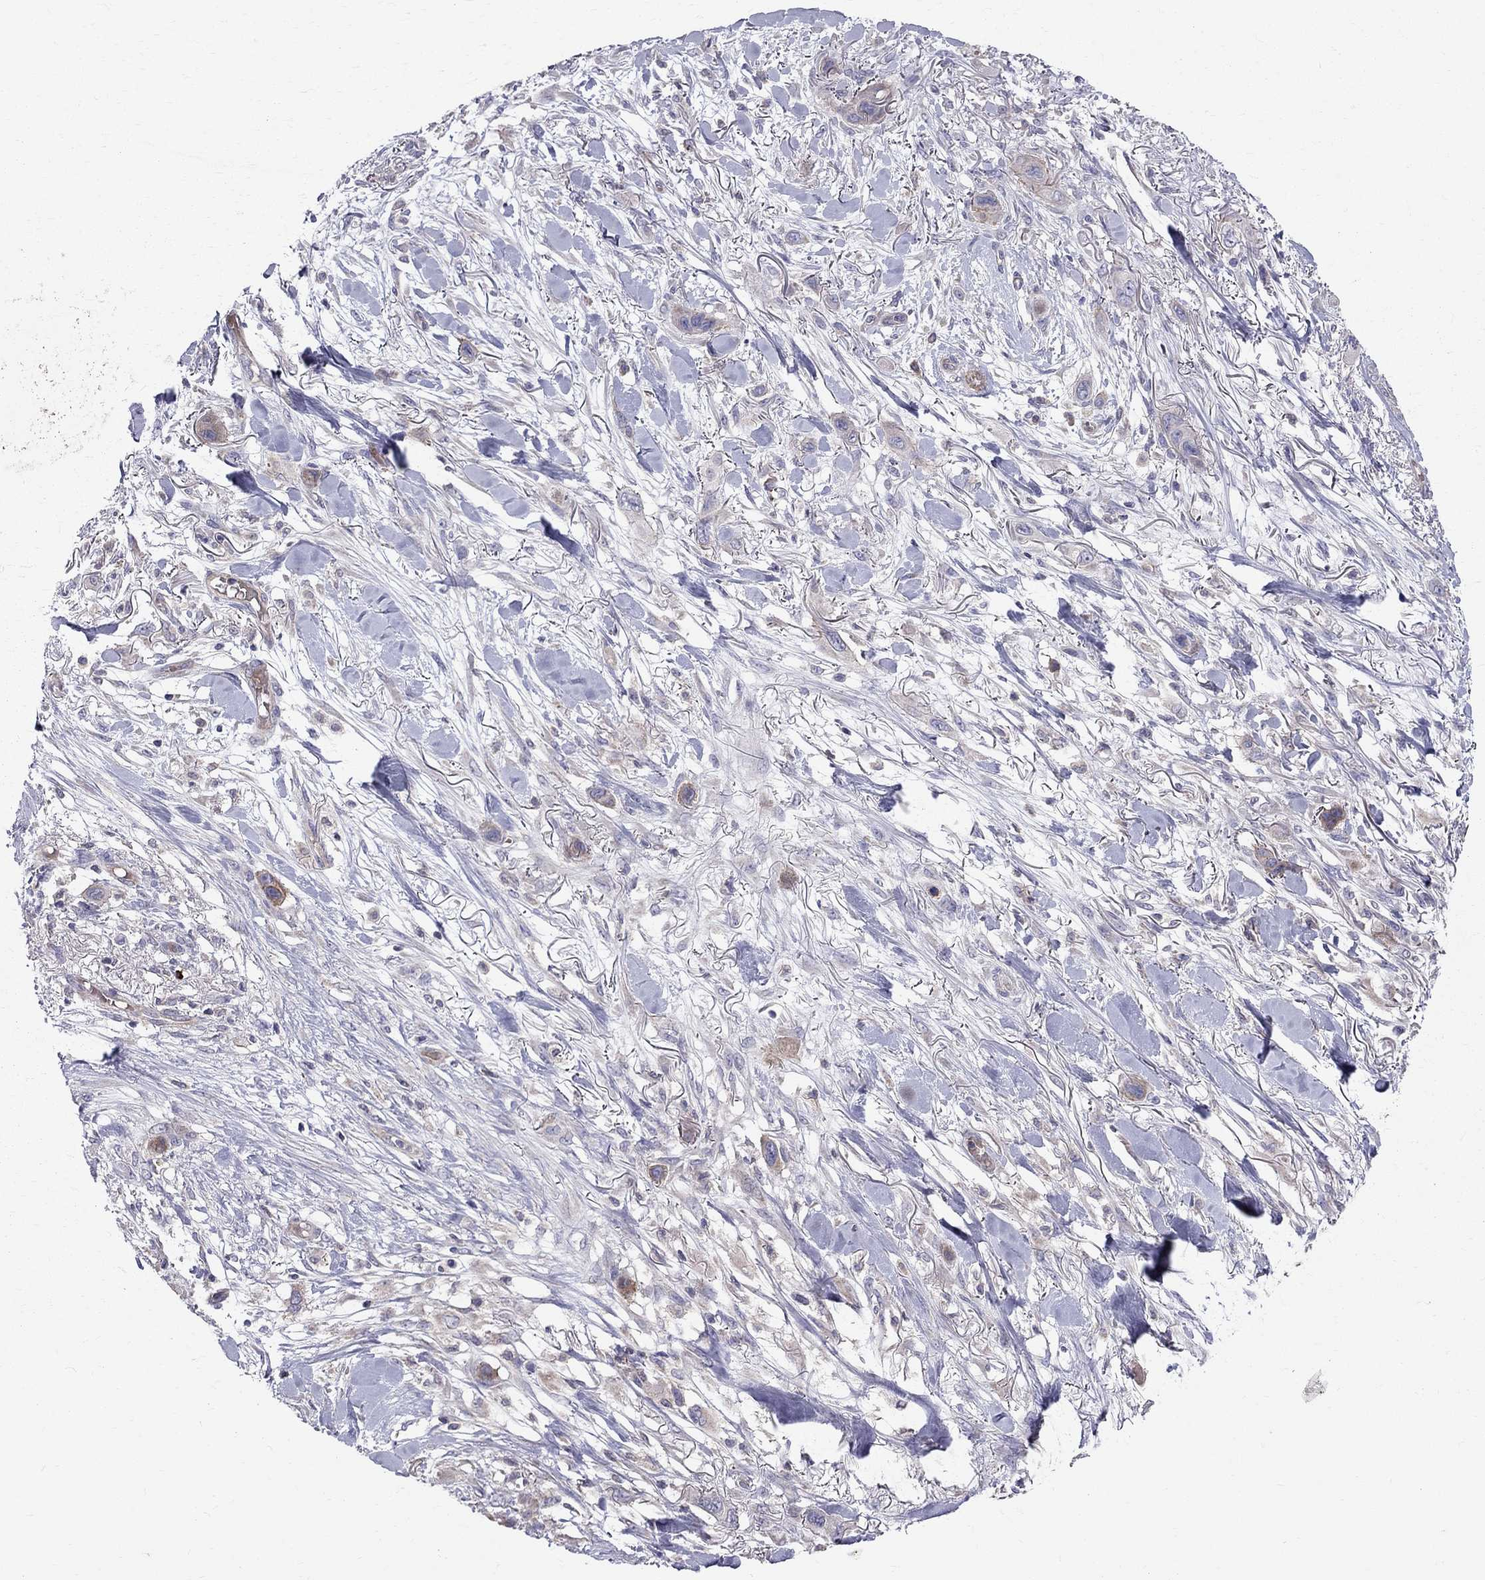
{"staining": {"intensity": "weak", "quantity": "<25%", "location": "cytoplasmic/membranous"}, "tissue": "skin cancer", "cell_type": "Tumor cells", "image_type": "cancer", "snomed": [{"axis": "morphology", "description": "Squamous cell carcinoma, NOS"}, {"axis": "topography", "description": "Skin"}], "caption": "Image shows no significant protein positivity in tumor cells of skin cancer (squamous cell carcinoma). (Brightfield microscopy of DAB immunohistochemistry at high magnification).", "gene": "PIK3CG", "patient": {"sex": "male", "age": 79}}